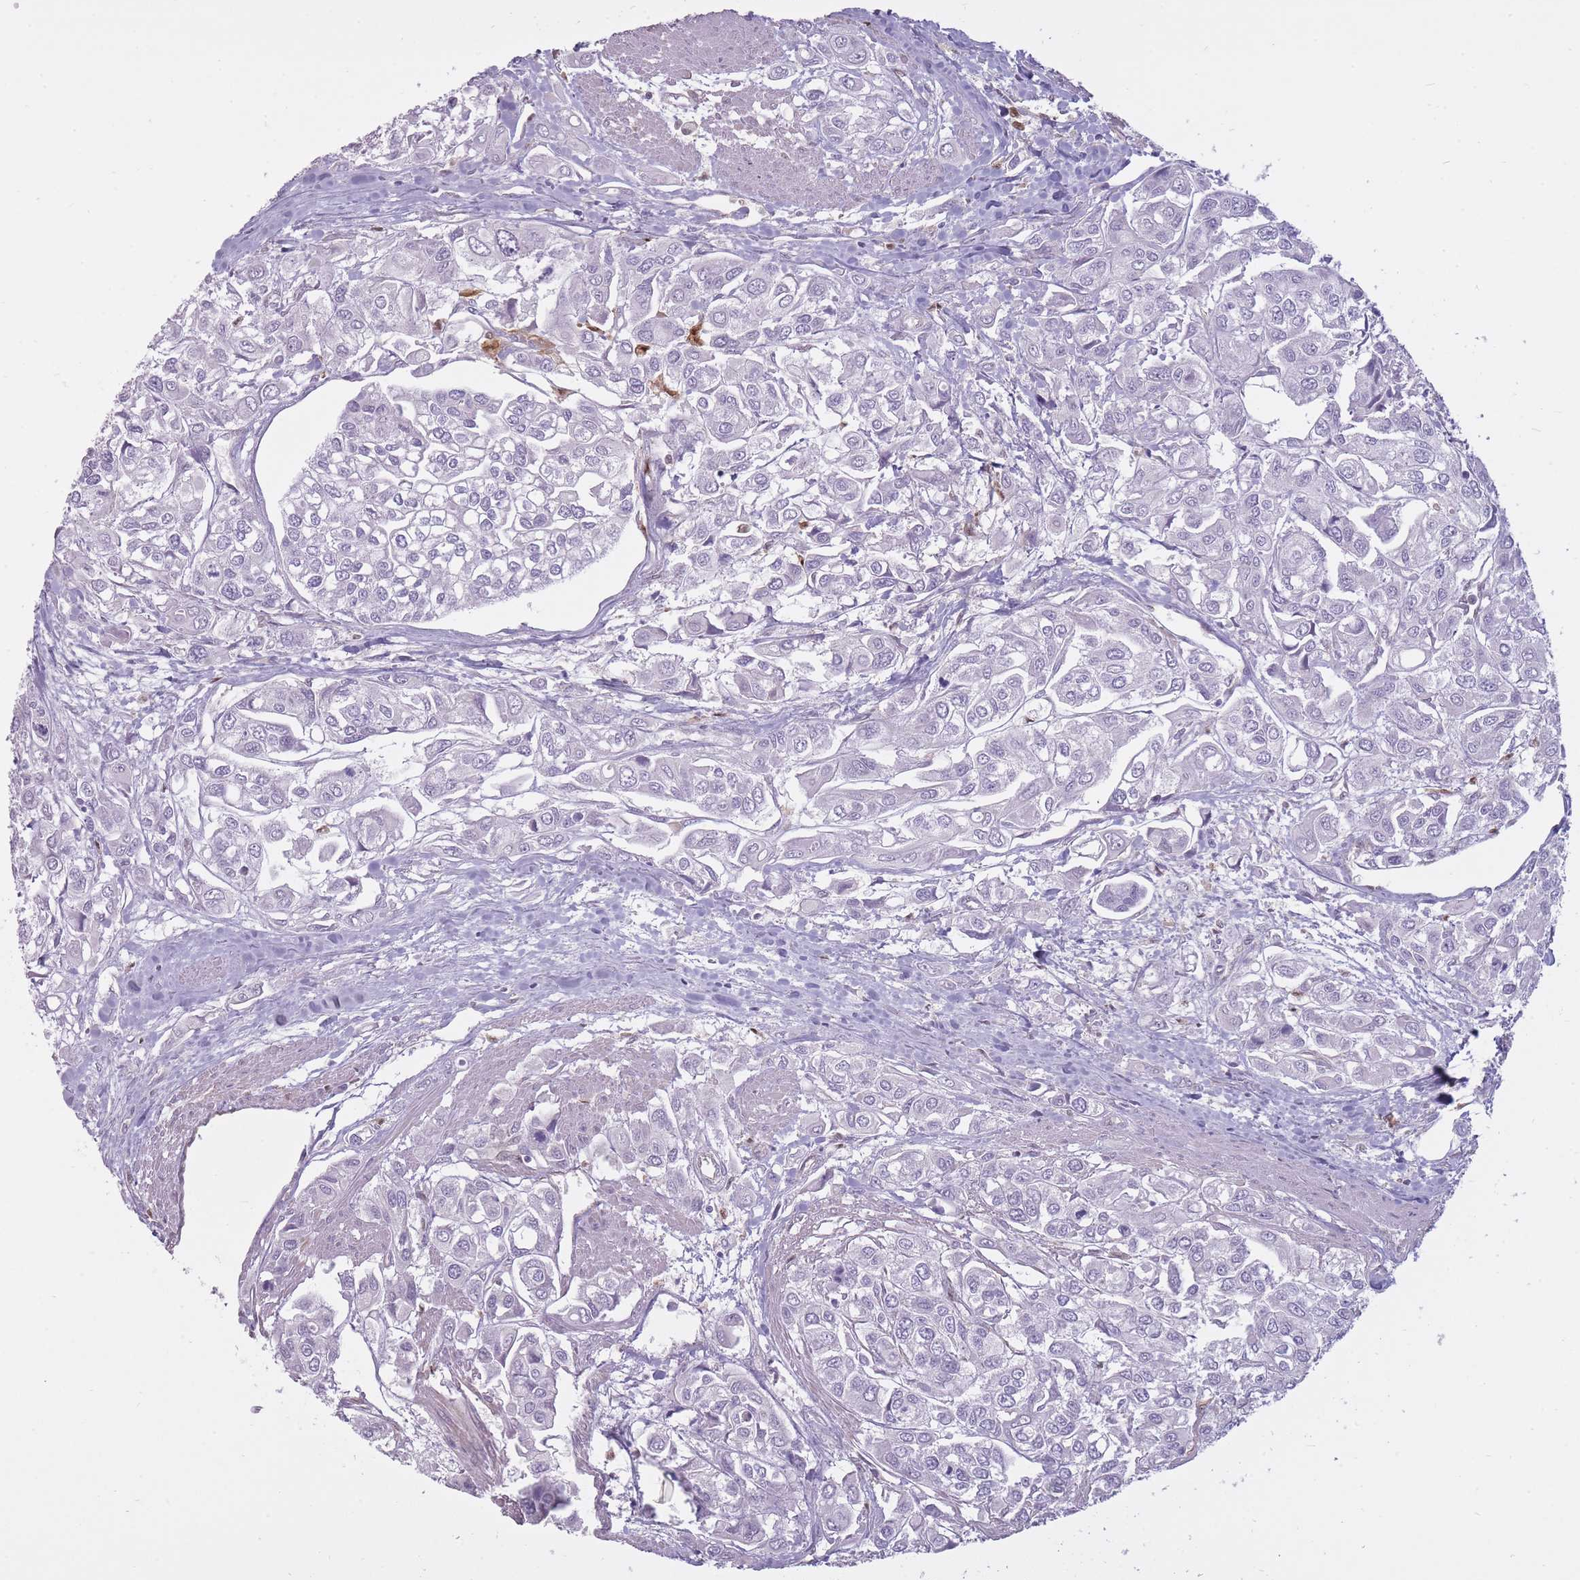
{"staining": {"intensity": "negative", "quantity": "none", "location": "none"}, "tissue": "urothelial cancer", "cell_type": "Tumor cells", "image_type": "cancer", "snomed": [{"axis": "morphology", "description": "Urothelial carcinoma, High grade"}, {"axis": "topography", "description": "Urinary bladder"}], "caption": "Protein analysis of urothelial cancer displays no significant expression in tumor cells.", "gene": "LGALS9", "patient": {"sex": "male", "age": 67}}